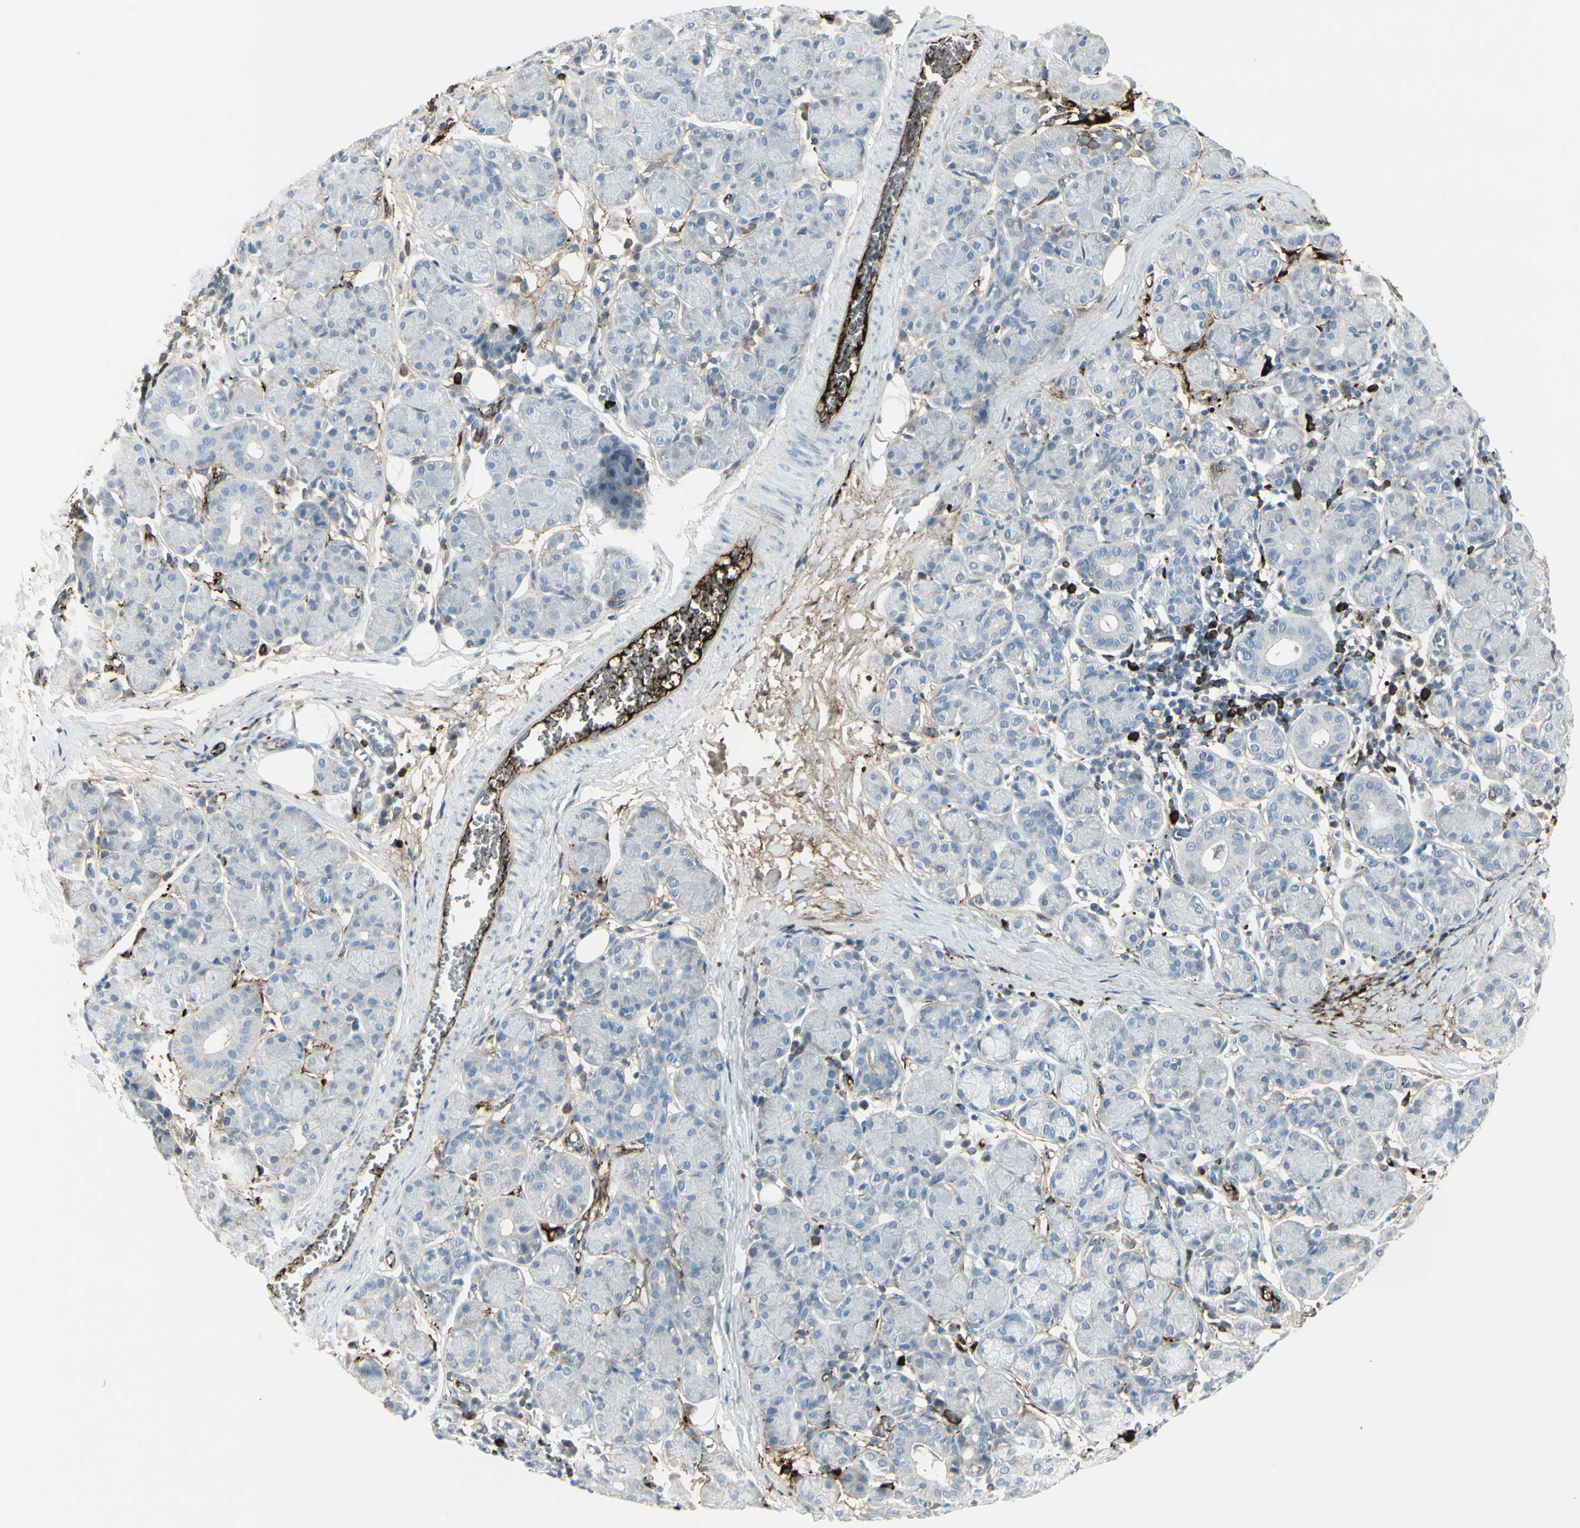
{"staining": {"intensity": "negative", "quantity": "none", "location": "none"}, "tissue": "salivary gland", "cell_type": "Glandular cells", "image_type": "normal", "snomed": [{"axis": "morphology", "description": "Normal tissue, NOS"}, {"axis": "morphology", "description": "Inflammation, NOS"}, {"axis": "topography", "description": "Lymph node"}, {"axis": "topography", "description": "Salivary gland"}], "caption": "Glandular cells are negative for protein expression in unremarkable human salivary gland. The staining was performed using DAB (3,3'-diaminobenzidine) to visualize the protein expression in brown, while the nuclei were stained in blue with hematoxylin (Magnification: 20x).", "gene": "IGHG1", "patient": {"sex": "male", "age": 3}}